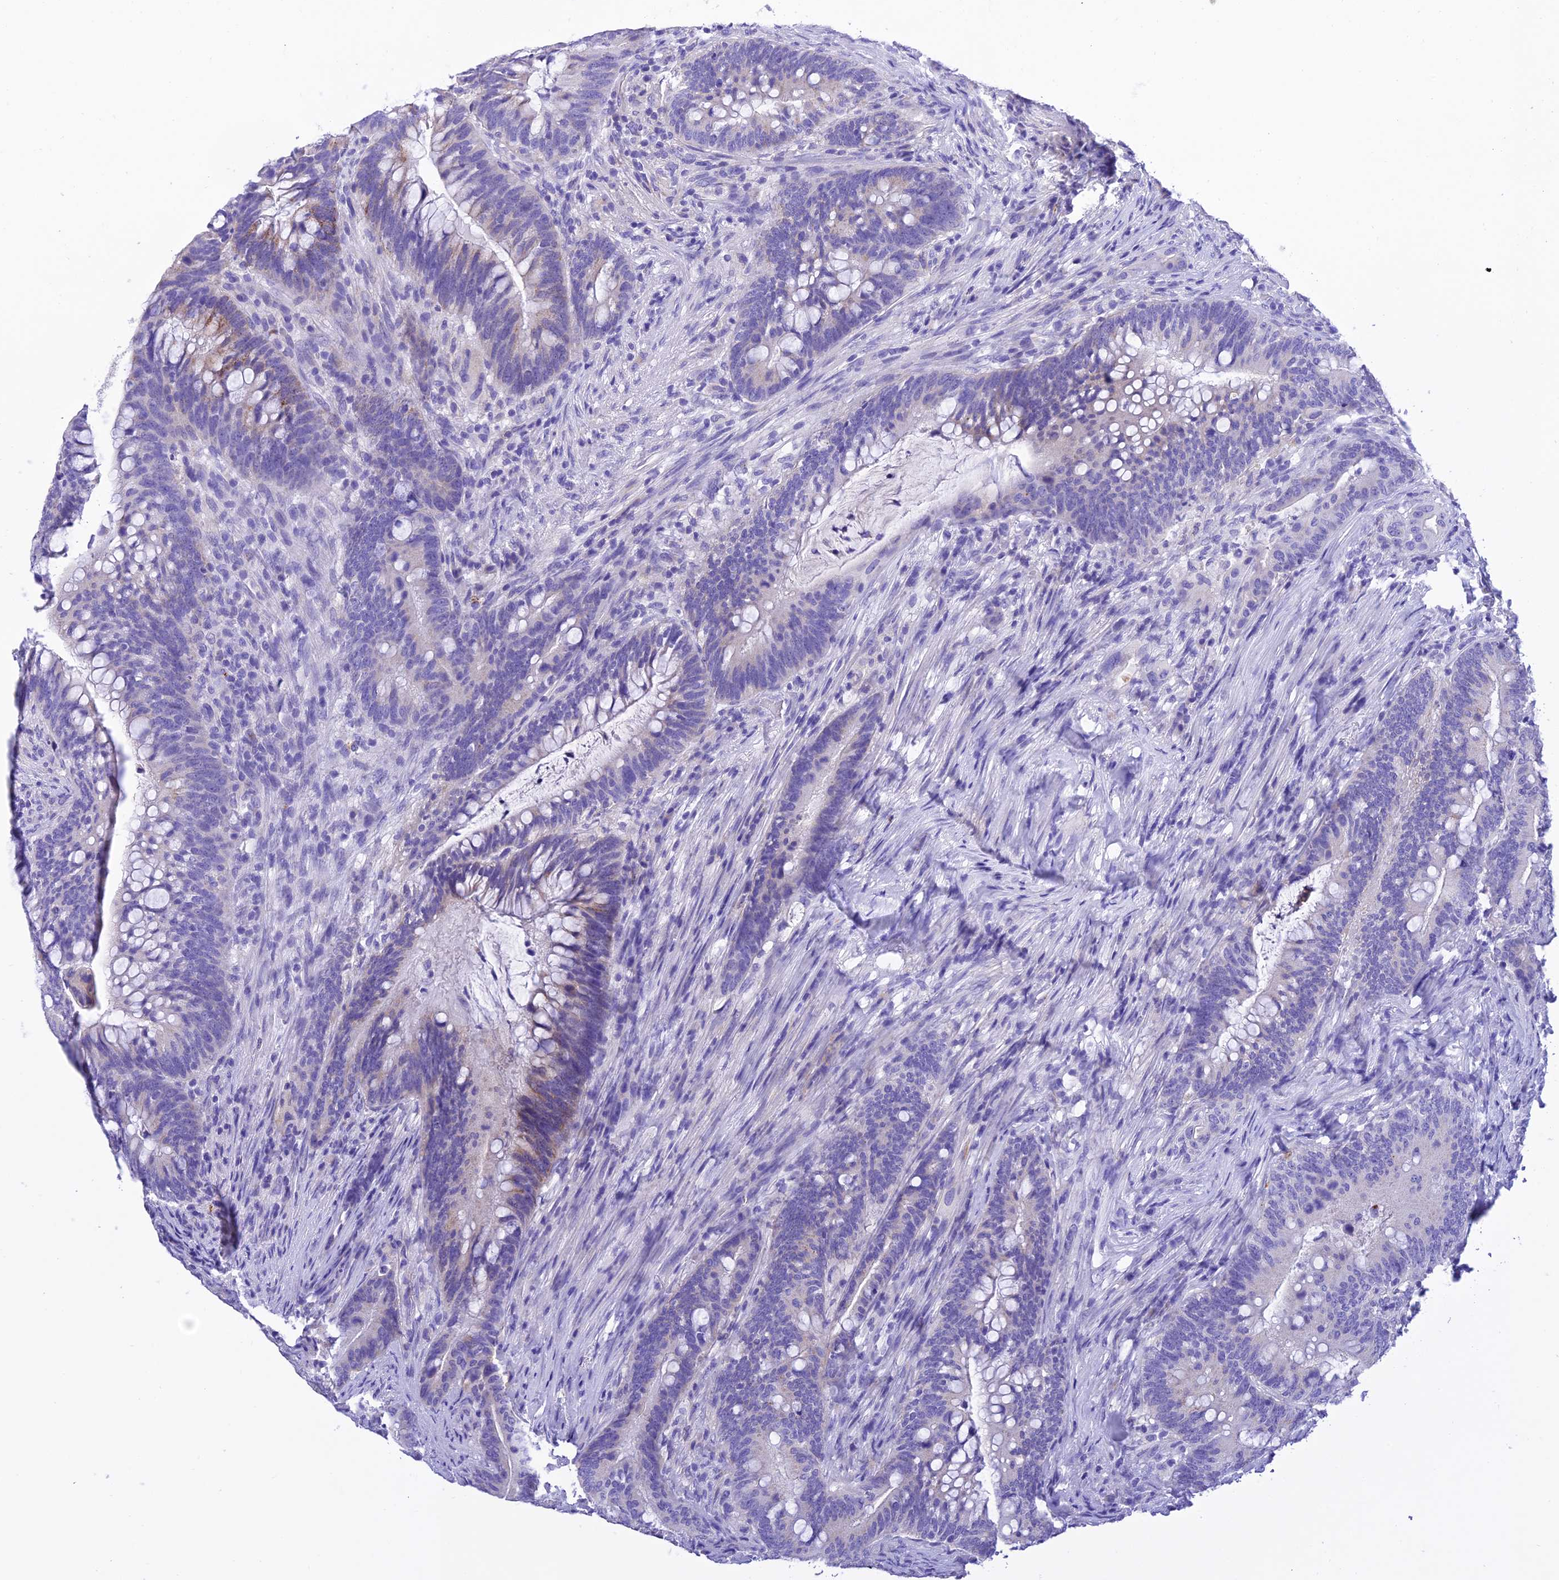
{"staining": {"intensity": "moderate", "quantity": "<25%", "location": "cytoplasmic/membranous"}, "tissue": "colorectal cancer", "cell_type": "Tumor cells", "image_type": "cancer", "snomed": [{"axis": "morphology", "description": "Adenocarcinoma, NOS"}, {"axis": "topography", "description": "Colon"}], "caption": "A low amount of moderate cytoplasmic/membranous positivity is identified in about <25% of tumor cells in colorectal cancer tissue.", "gene": "MS4A5", "patient": {"sex": "female", "age": 66}}